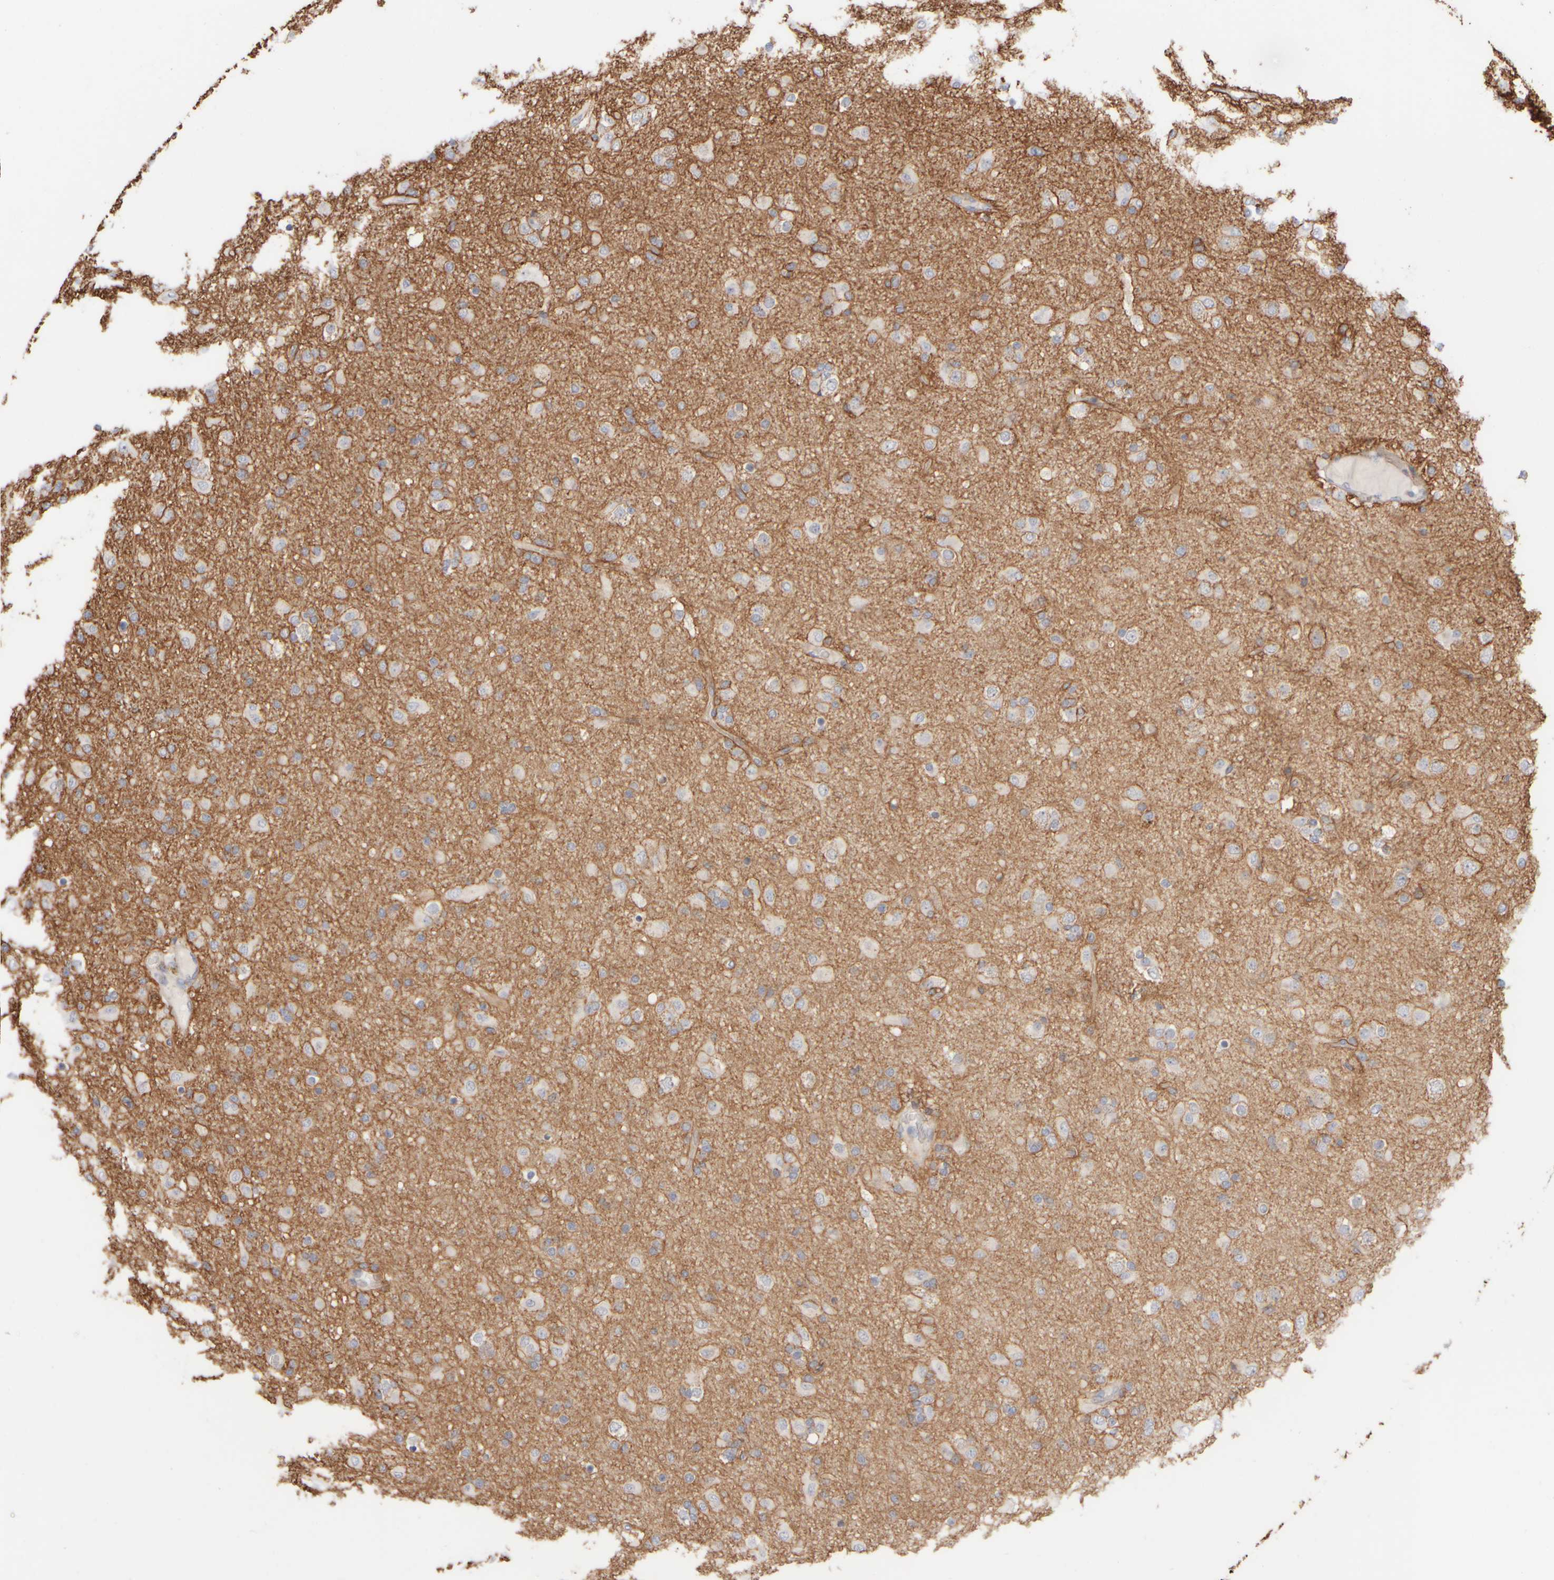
{"staining": {"intensity": "weak", "quantity": "<25%", "location": "cytoplasmic/membranous"}, "tissue": "glioma", "cell_type": "Tumor cells", "image_type": "cancer", "snomed": [{"axis": "morphology", "description": "Glioma, malignant, Low grade"}, {"axis": "topography", "description": "Brain"}], "caption": "There is no significant positivity in tumor cells of low-grade glioma (malignant).", "gene": "GOPC", "patient": {"sex": "male", "age": 65}}